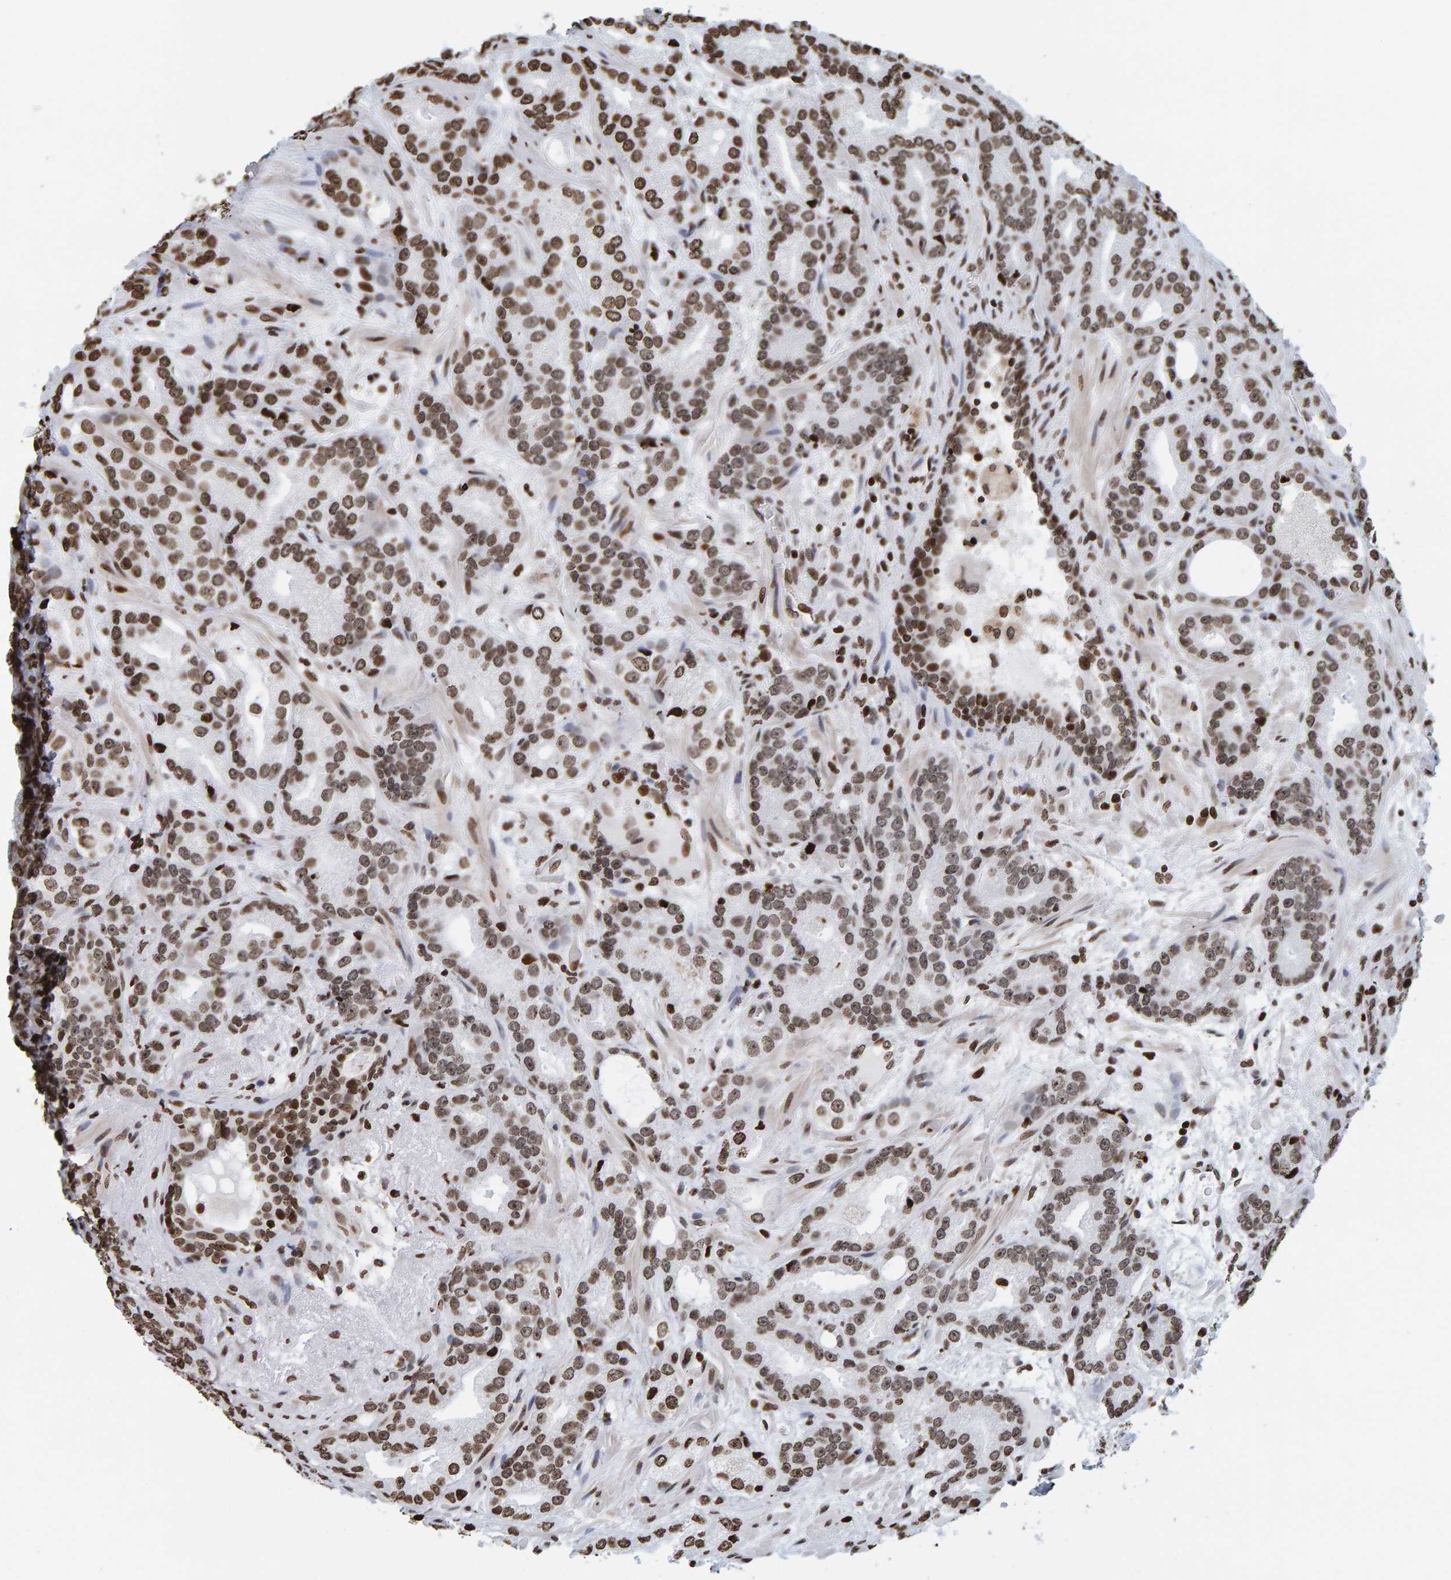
{"staining": {"intensity": "strong", "quantity": ">75%", "location": "nuclear"}, "tissue": "prostate cancer", "cell_type": "Tumor cells", "image_type": "cancer", "snomed": [{"axis": "morphology", "description": "Adenocarcinoma, High grade"}, {"axis": "topography", "description": "Prostate"}], "caption": "Immunohistochemical staining of human prostate cancer displays high levels of strong nuclear expression in approximately >75% of tumor cells. (Stains: DAB (3,3'-diaminobenzidine) in brown, nuclei in blue, Microscopy: brightfield microscopy at high magnification).", "gene": "BRF2", "patient": {"sex": "male", "age": 63}}